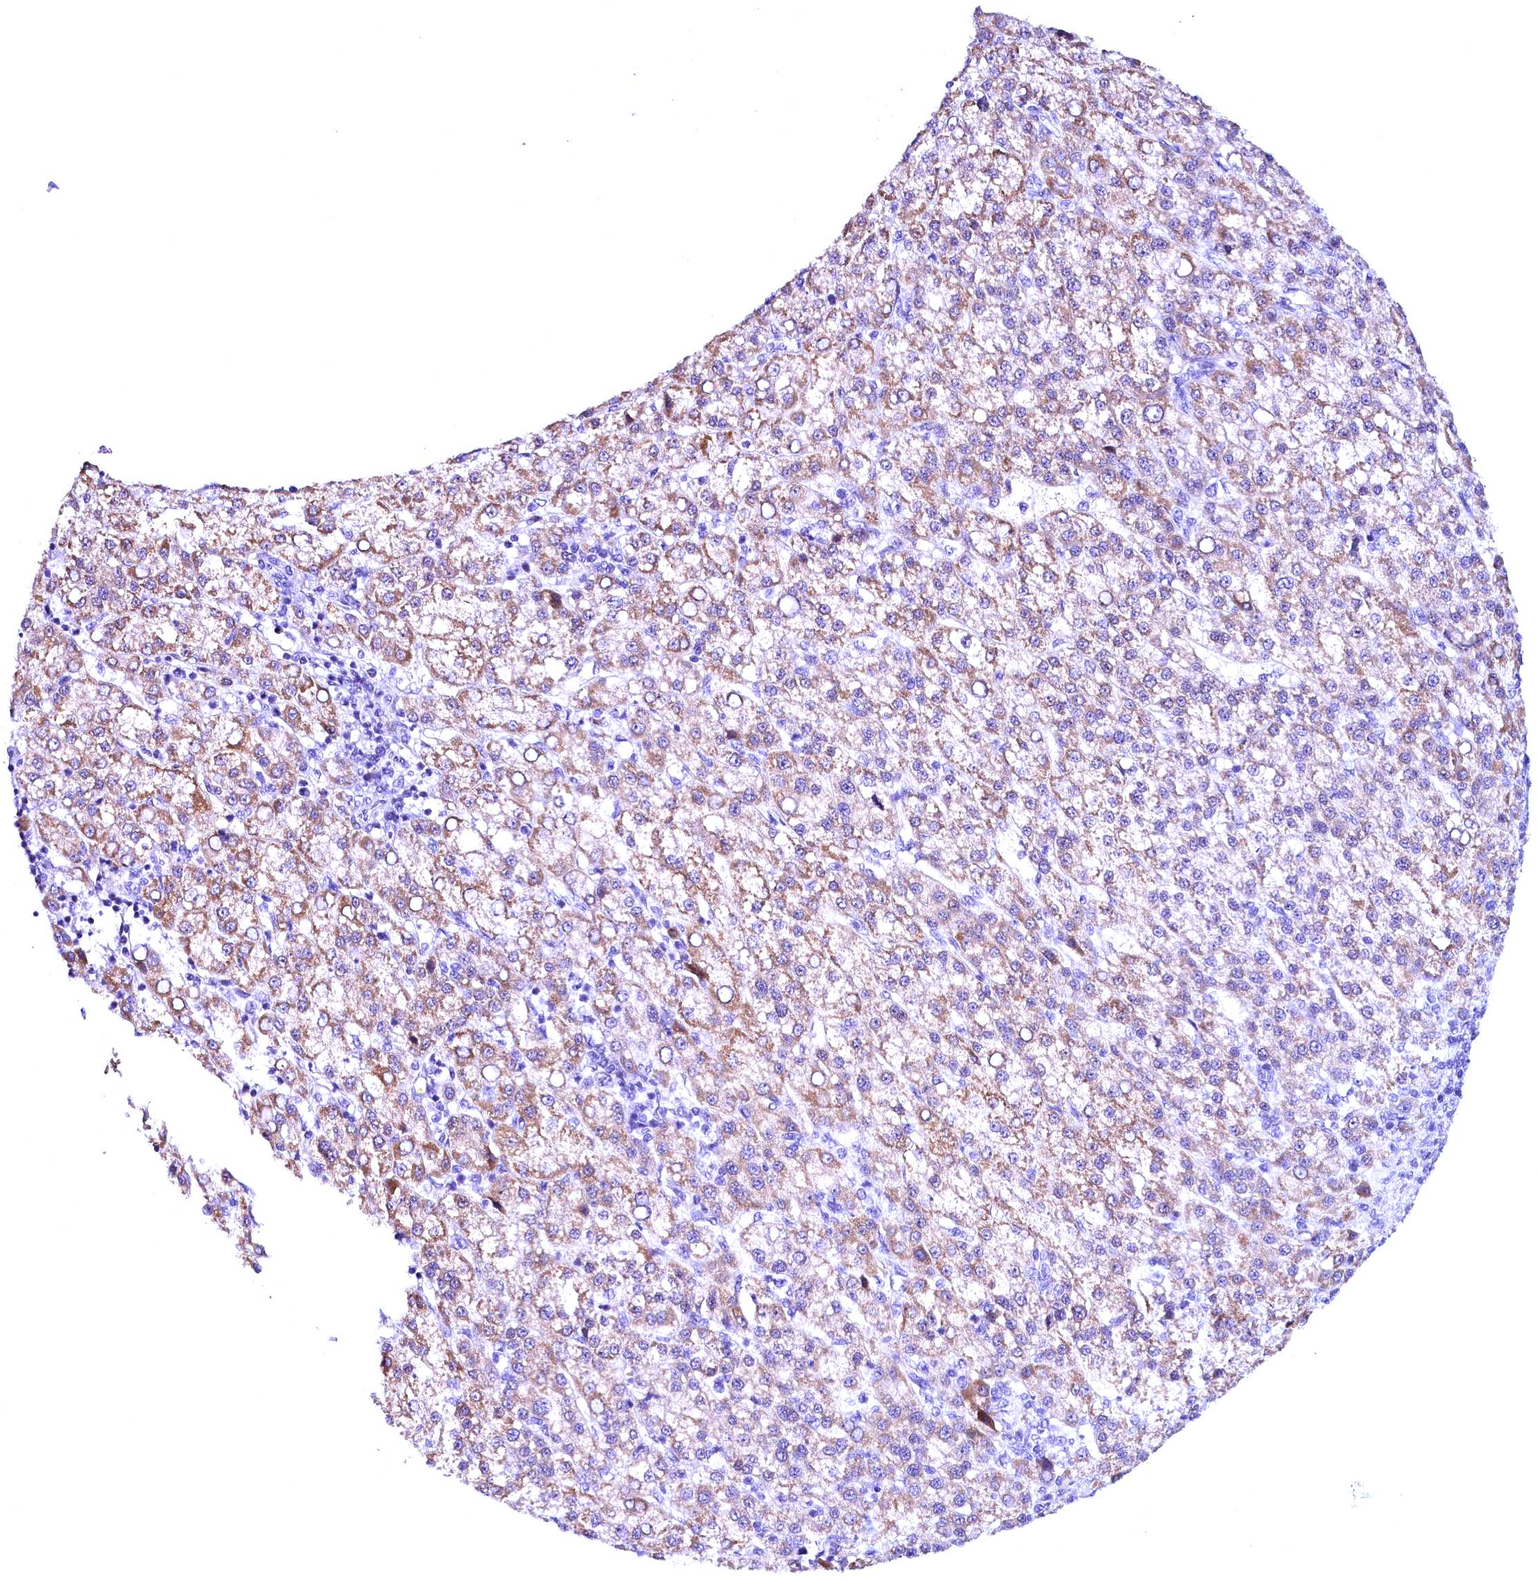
{"staining": {"intensity": "weak", "quantity": "25%-75%", "location": "cytoplasmic/membranous"}, "tissue": "liver cancer", "cell_type": "Tumor cells", "image_type": "cancer", "snomed": [{"axis": "morphology", "description": "Carcinoma, Hepatocellular, NOS"}, {"axis": "topography", "description": "Liver"}], "caption": "Liver hepatocellular carcinoma was stained to show a protein in brown. There is low levels of weak cytoplasmic/membranous positivity in approximately 25%-75% of tumor cells. (Brightfield microscopy of DAB IHC at high magnification).", "gene": "CCDC106", "patient": {"sex": "female", "age": 58}}